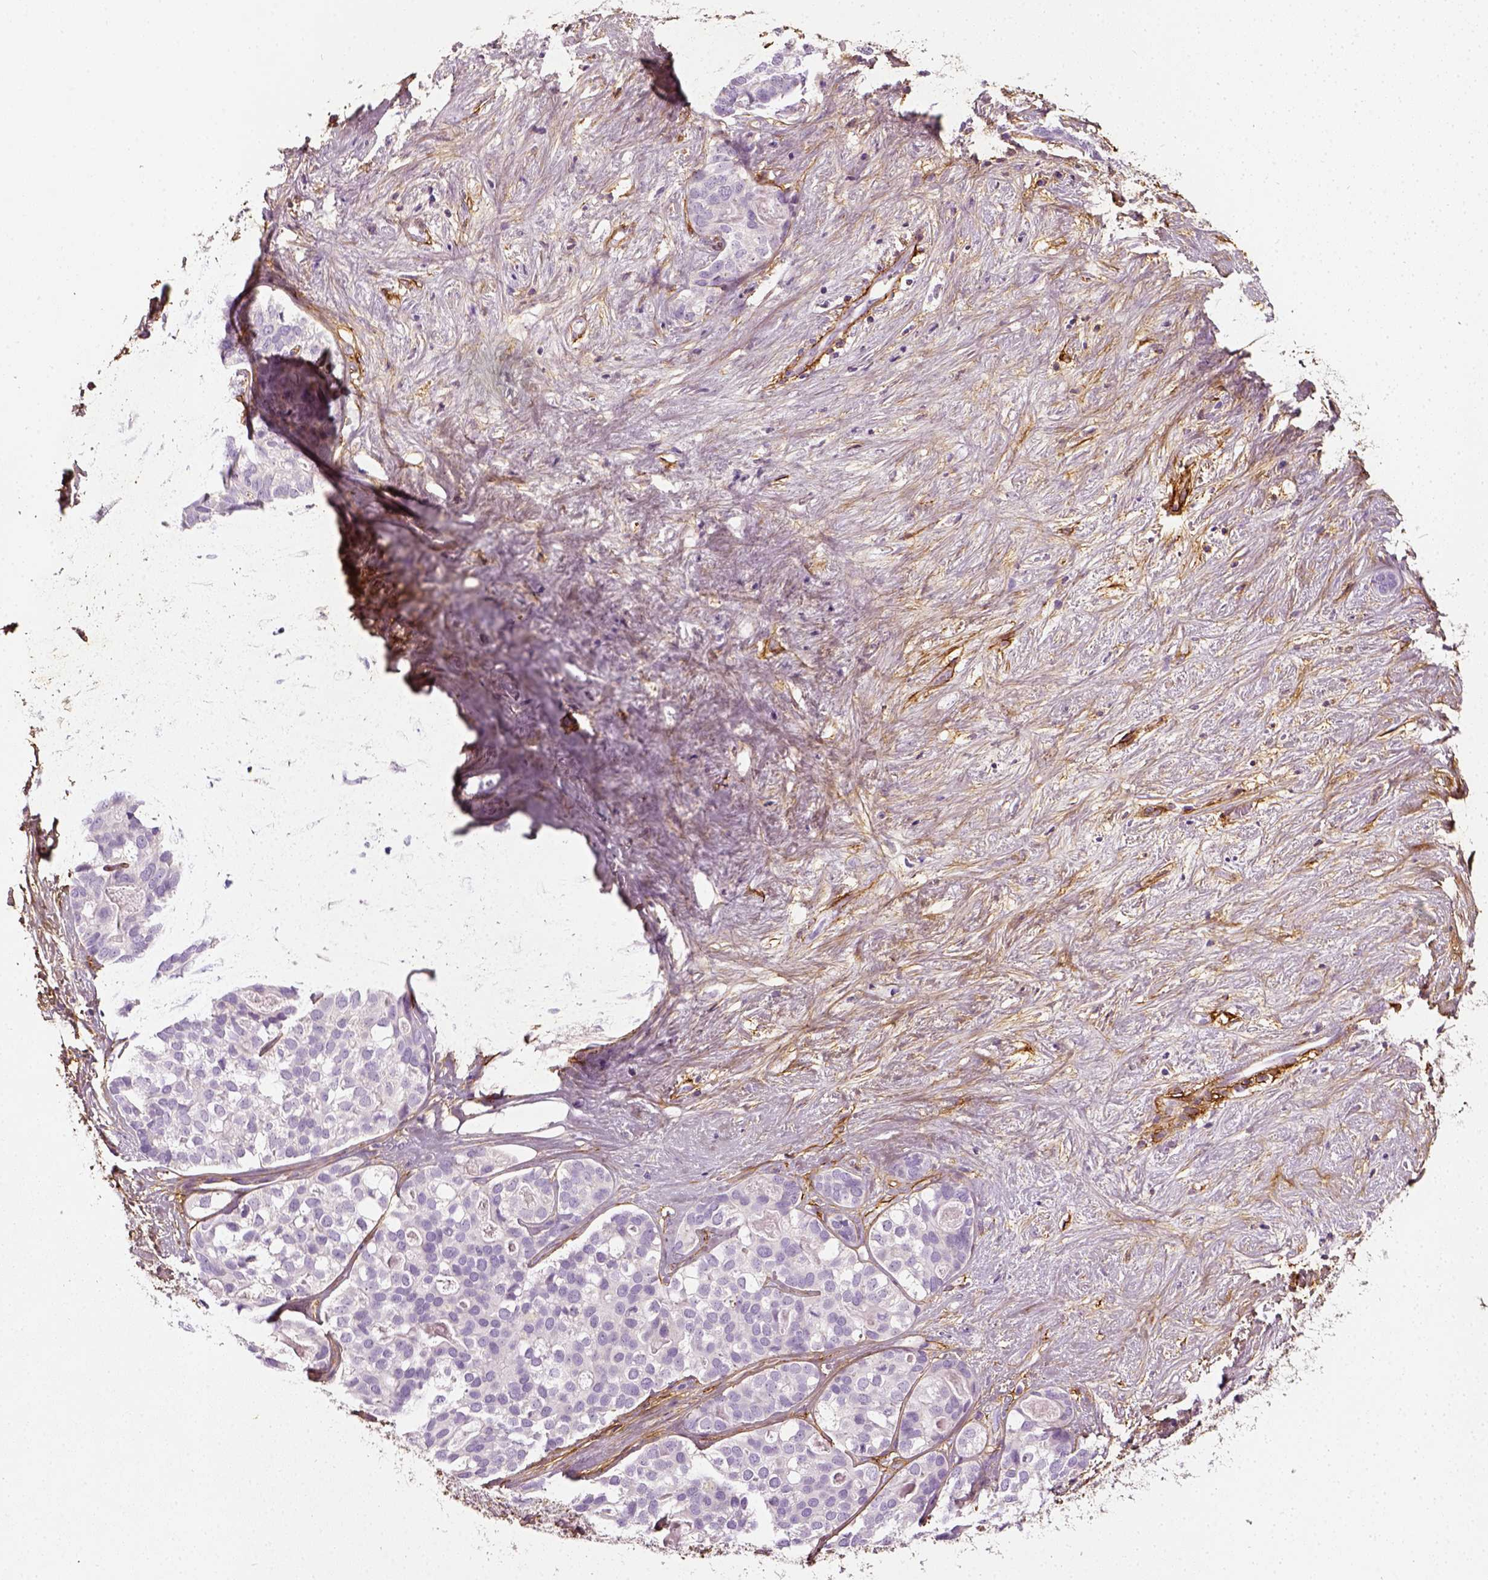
{"staining": {"intensity": "negative", "quantity": "none", "location": "none"}, "tissue": "liver cancer", "cell_type": "Tumor cells", "image_type": "cancer", "snomed": [{"axis": "morphology", "description": "Cholangiocarcinoma"}, {"axis": "topography", "description": "Liver"}], "caption": "Liver cancer (cholangiocarcinoma) stained for a protein using IHC reveals no positivity tumor cells.", "gene": "COL6A2", "patient": {"sex": "male", "age": 56}}